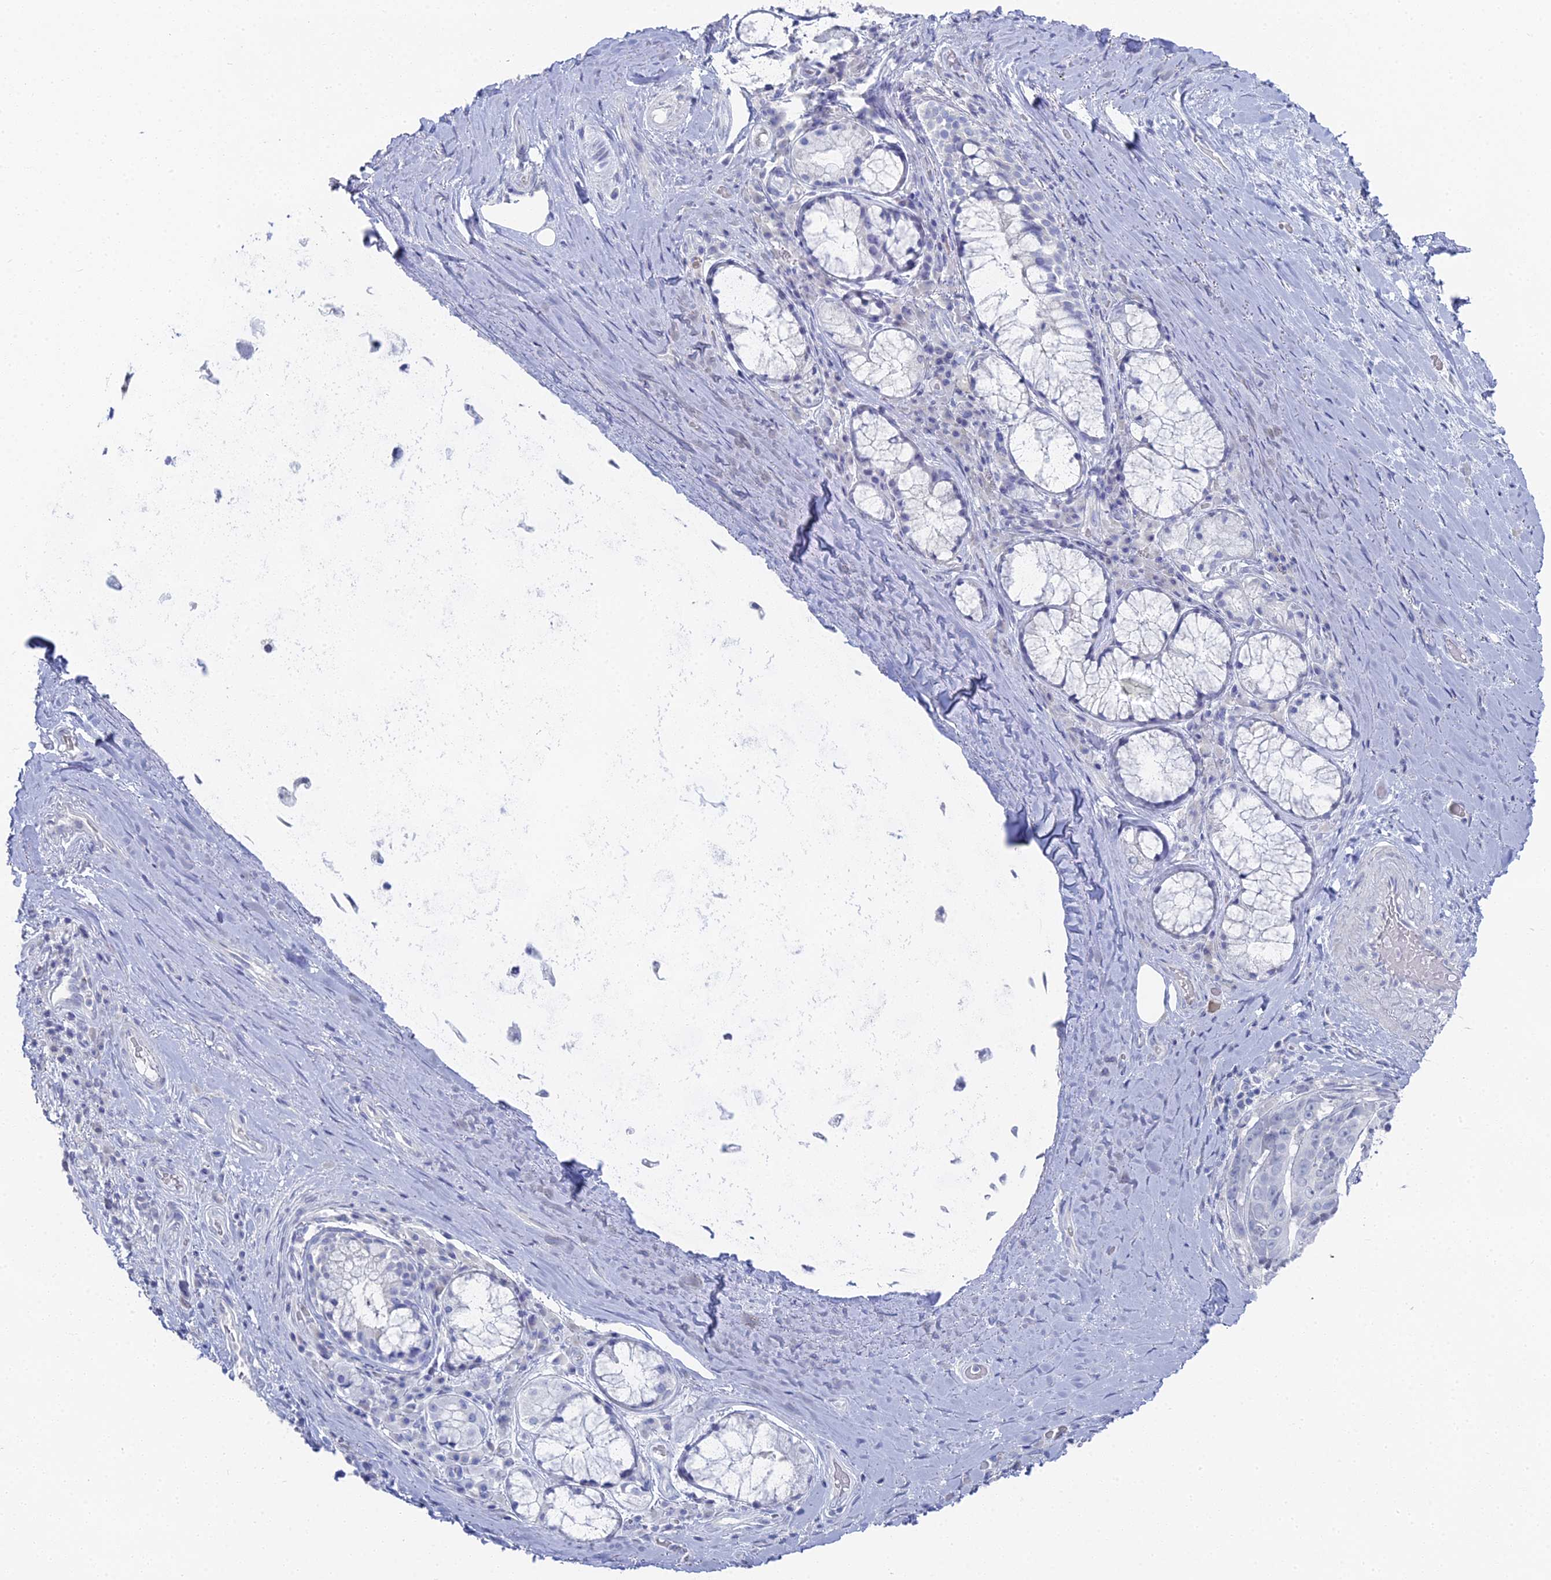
{"staining": {"intensity": "negative", "quantity": "none", "location": "none"}, "tissue": "adipose tissue", "cell_type": "Adipocytes", "image_type": "normal", "snomed": [{"axis": "morphology", "description": "Normal tissue, NOS"}, {"axis": "morphology", "description": "Squamous cell carcinoma, NOS"}, {"axis": "topography", "description": "Bronchus"}, {"axis": "topography", "description": "Lung"}], "caption": "Adipose tissue stained for a protein using immunohistochemistry (IHC) reveals no positivity adipocytes.", "gene": "ALPP", "patient": {"sex": "male", "age": 64}}